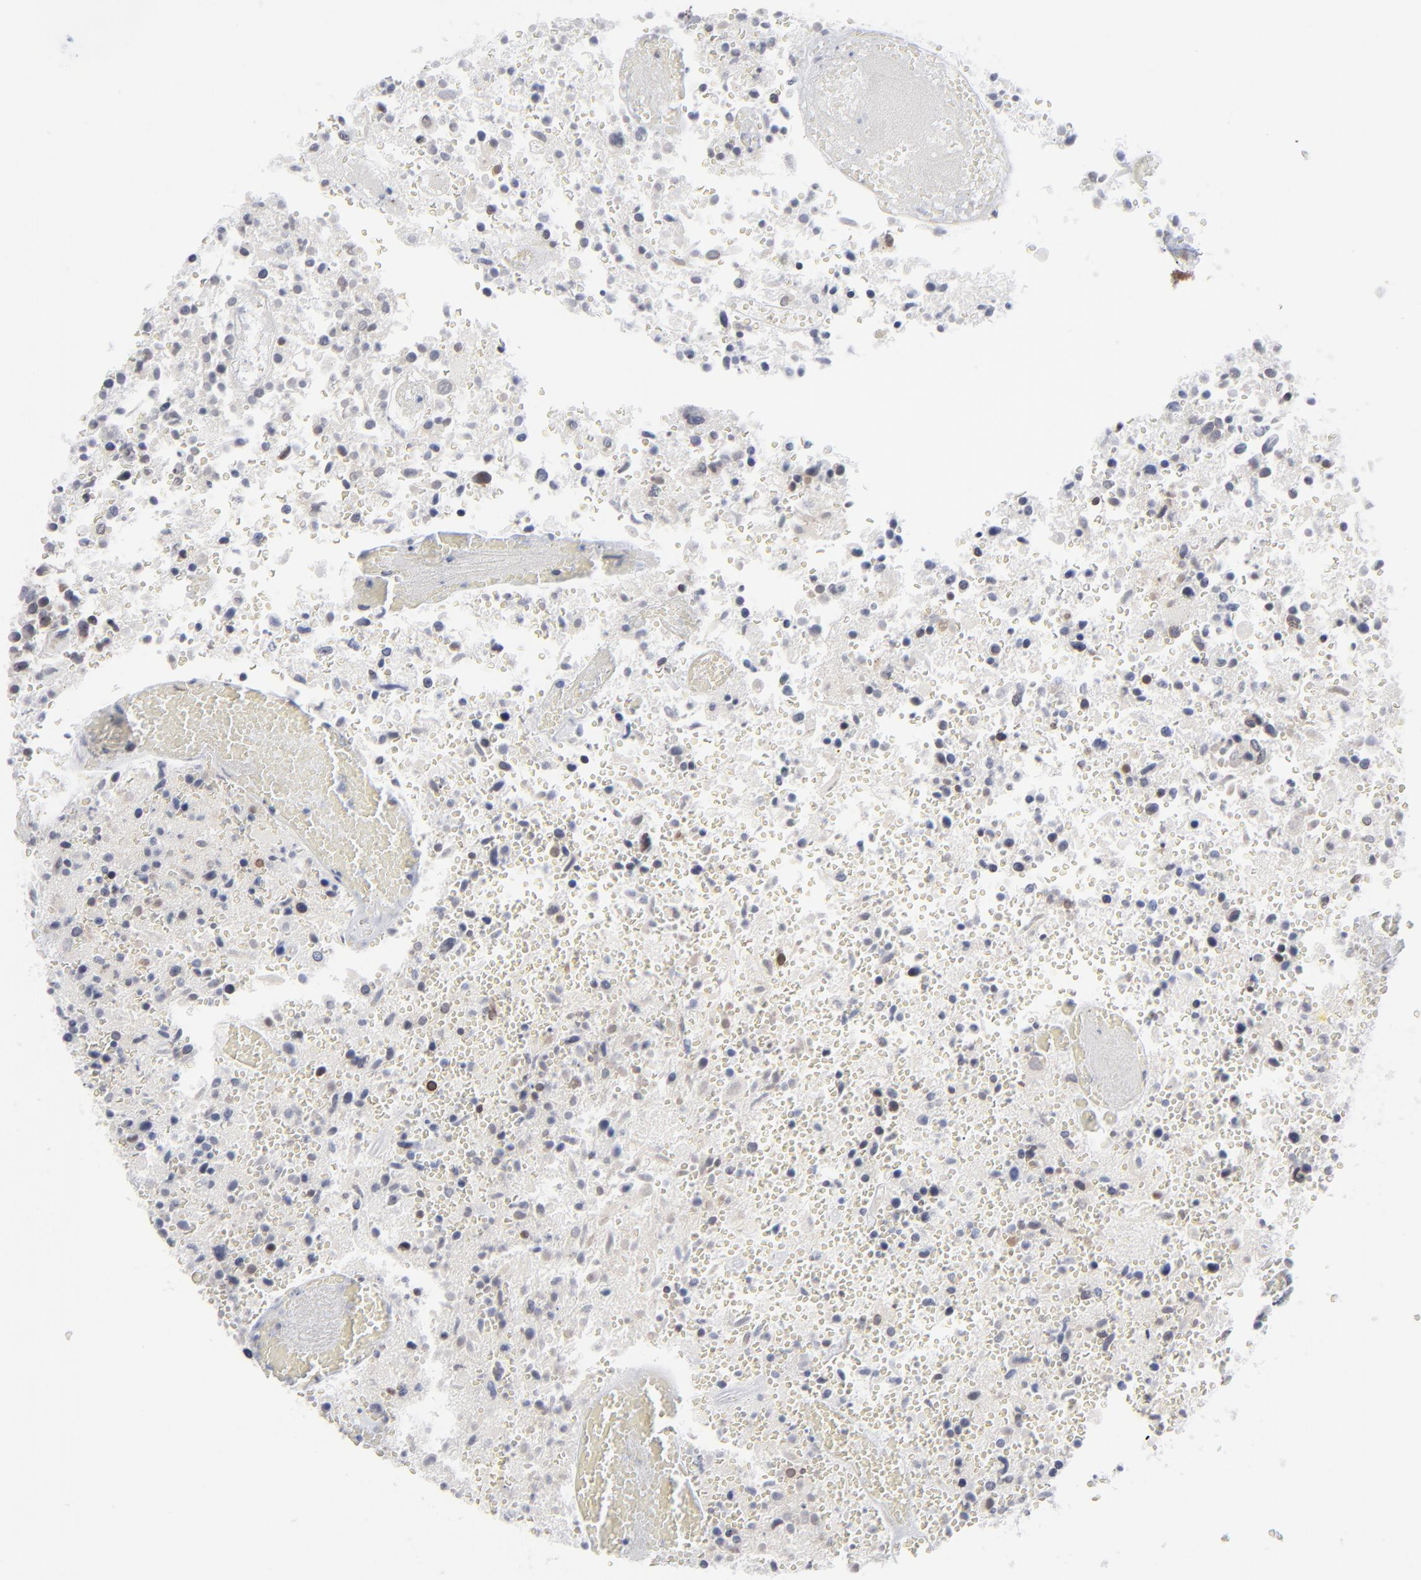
{"staining": {"intensity": "negative", "quantity": "none", "location": "none"}, "tissue": "glioma", "cell_type": "Tumor cells", "image_type": "cancer", "snomed": [{"axis": "morphology", "description": "Glioma, malignant, High grade"}, {"axis": "topography", "description": "Brain"}], "caption": "Human malignant high-grade glioma stained for a protein using IHC exhibits no positivity in tumor cells.", "gene": "NUP88", "patient": {"sex": "male", "age": 72}}